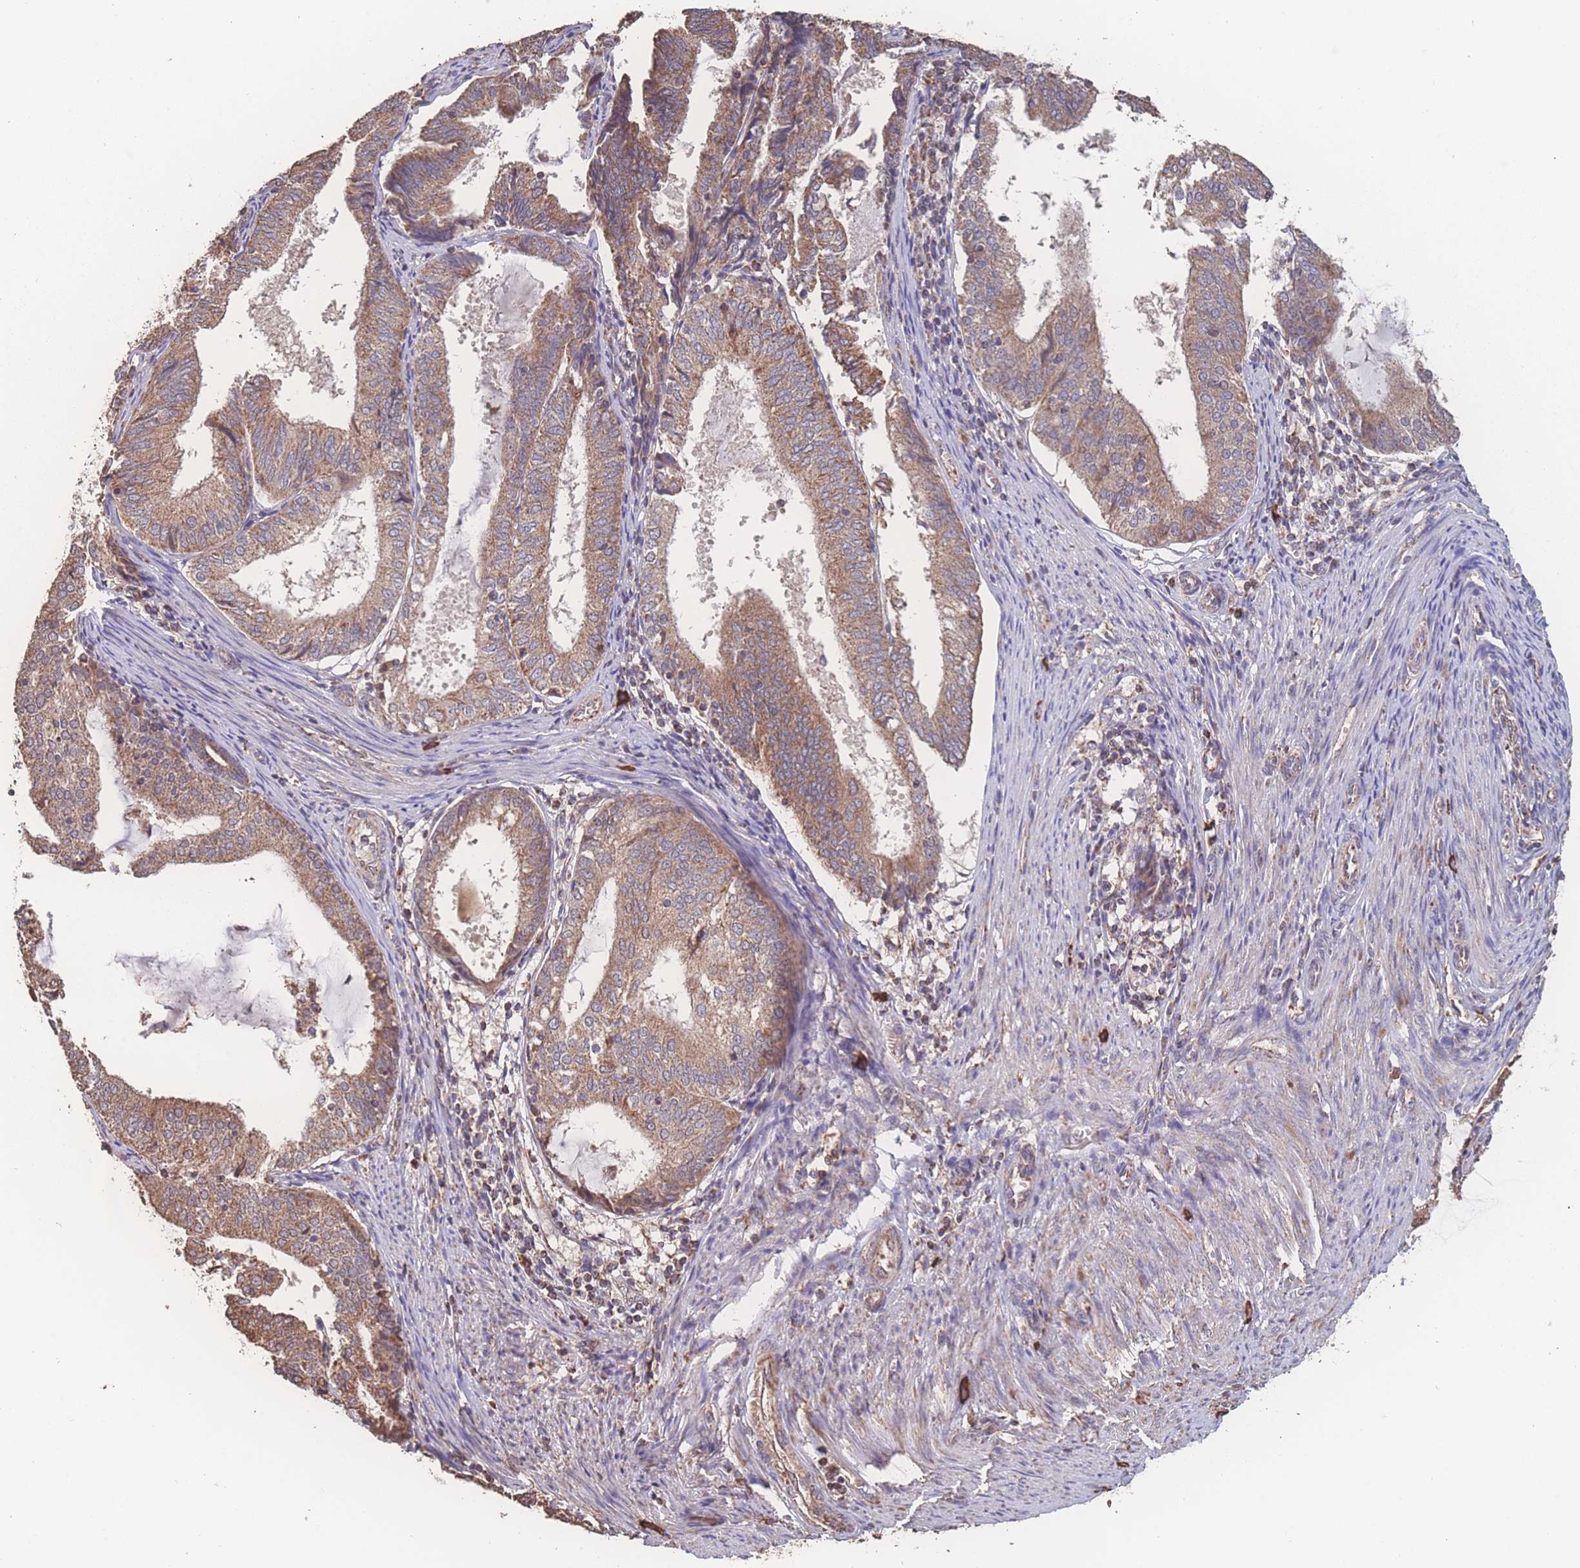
{"staining": {"intensity": "moderate", "quantity": ">75%", "location": "cytoplasmic/membranous"}, "tissue": "endometrial cancer", "cell_type": "Tumor cells", "image_type": "cancer", "snomed": [{"axis": "morphology", "description": "Adenocarcinoma, NOS"}, {"axis": "topography", "description": "Endometrium"}], "caption": "High-power microscopy captured an IHC micrograph of endometrial cancer (adenocarcinoma), revealing moderate cytoplasmic/membranous expression in approximately >75% of tumor cells. The staining is performed using DAB brown chromogen to label protein expression. The nuclei are counter-stained blue using hematoxylin.", "gene": "SGSM3", "patient": {"sex": "female", "age": 81}}